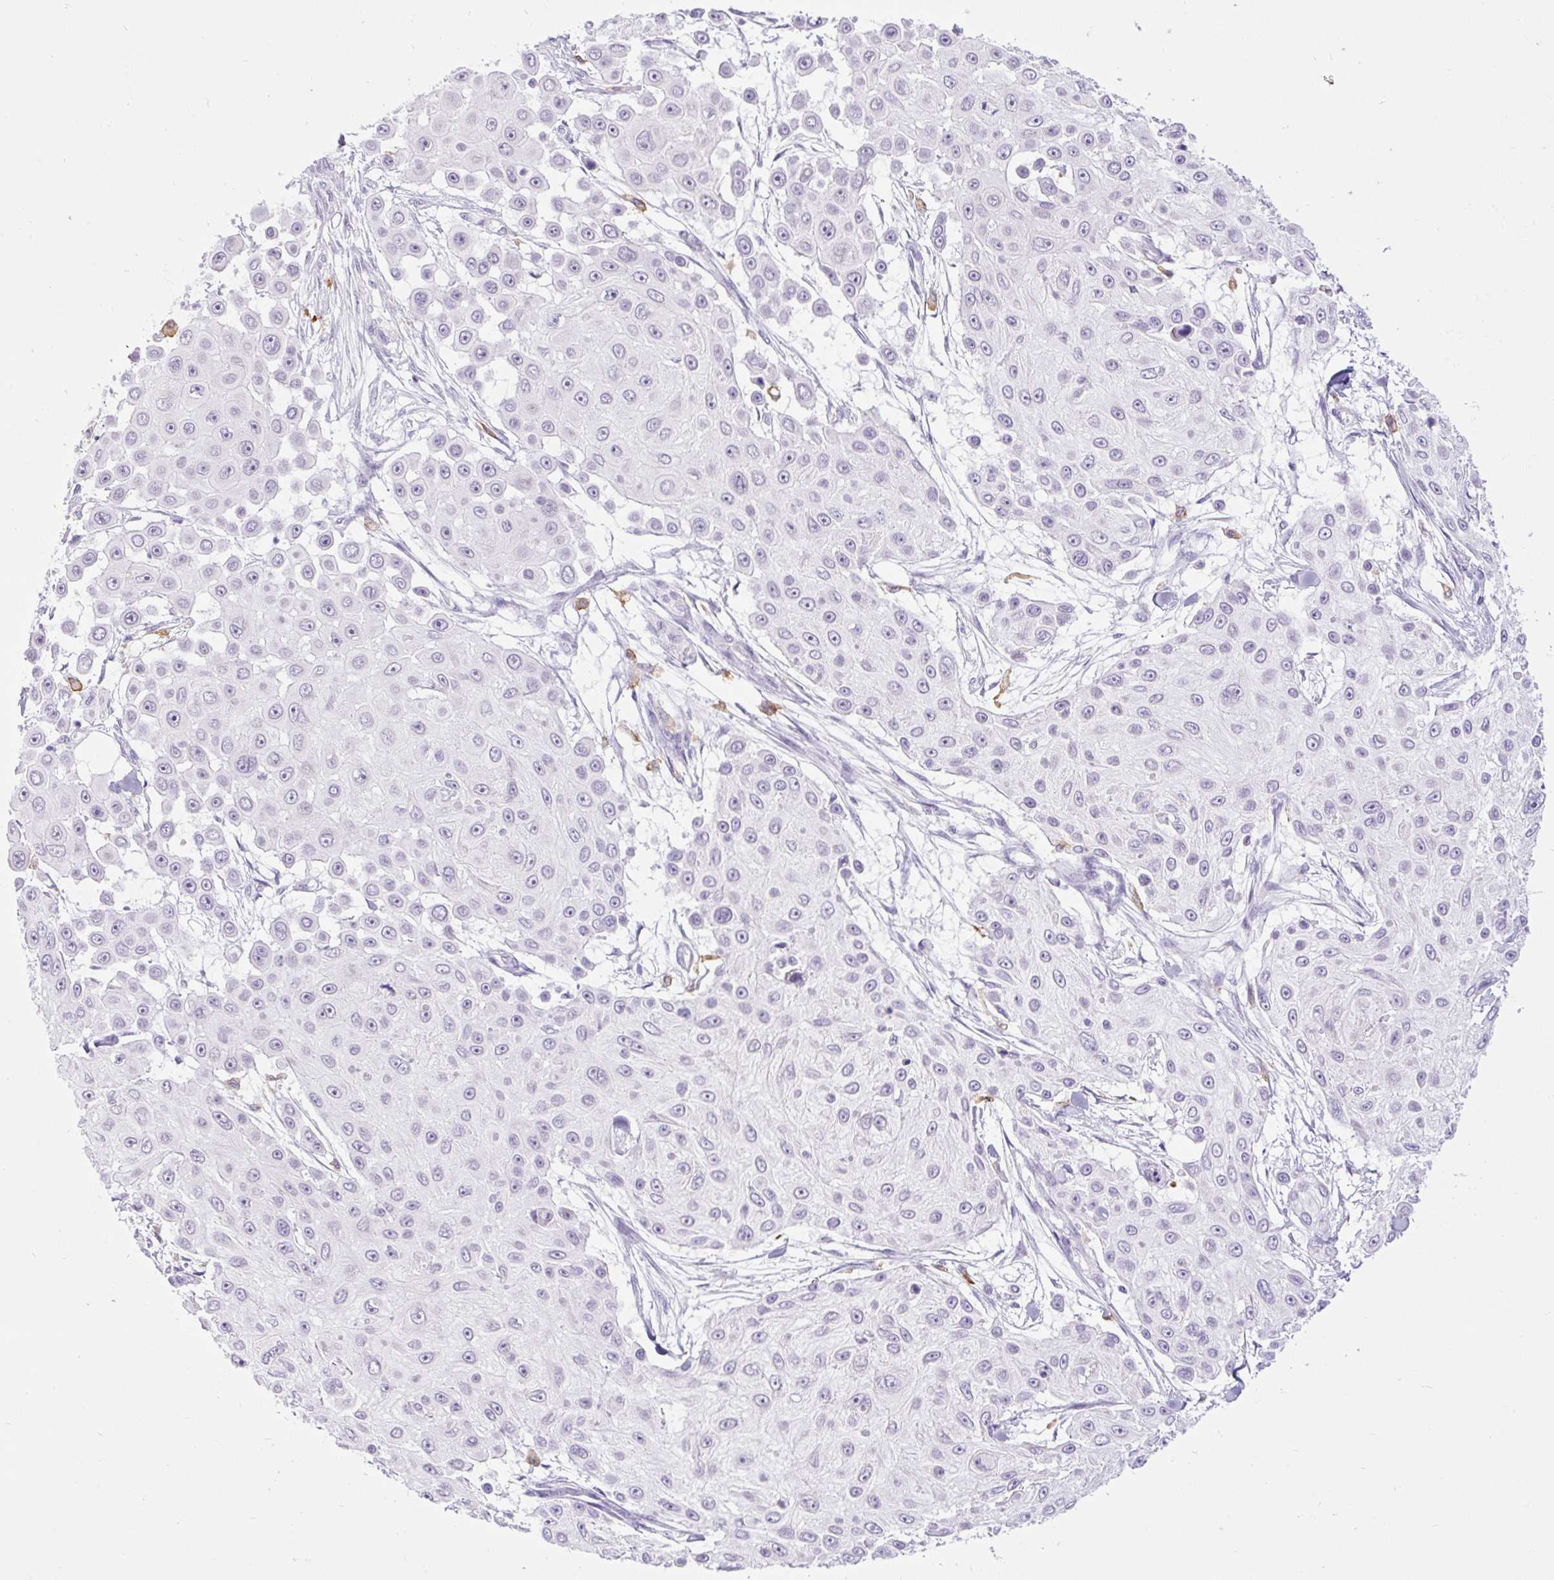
{"staining": {"intensity": "negative", "quantity": "none", "location": "none"}, "tissue": "skin cancer", "cell_type": "Tumor cells", "image_type": "cancer", "snomed": [{"axis": "morphology", "description": "Squamous cell carcinoma, NOS"}, {"axis": "topography", "description": "Skin"}], "caption": "Immunohistochemistry (IHC) micrograph of neoplastic tissue: skin cancer (squamous cell carcinoma) stained with DAB (3,3'-diaminobenzidine) displays no significant protein expression in tumor cells.", "gene": "SIGLEC1", "patient": {"sex": "male", "age": 67}}